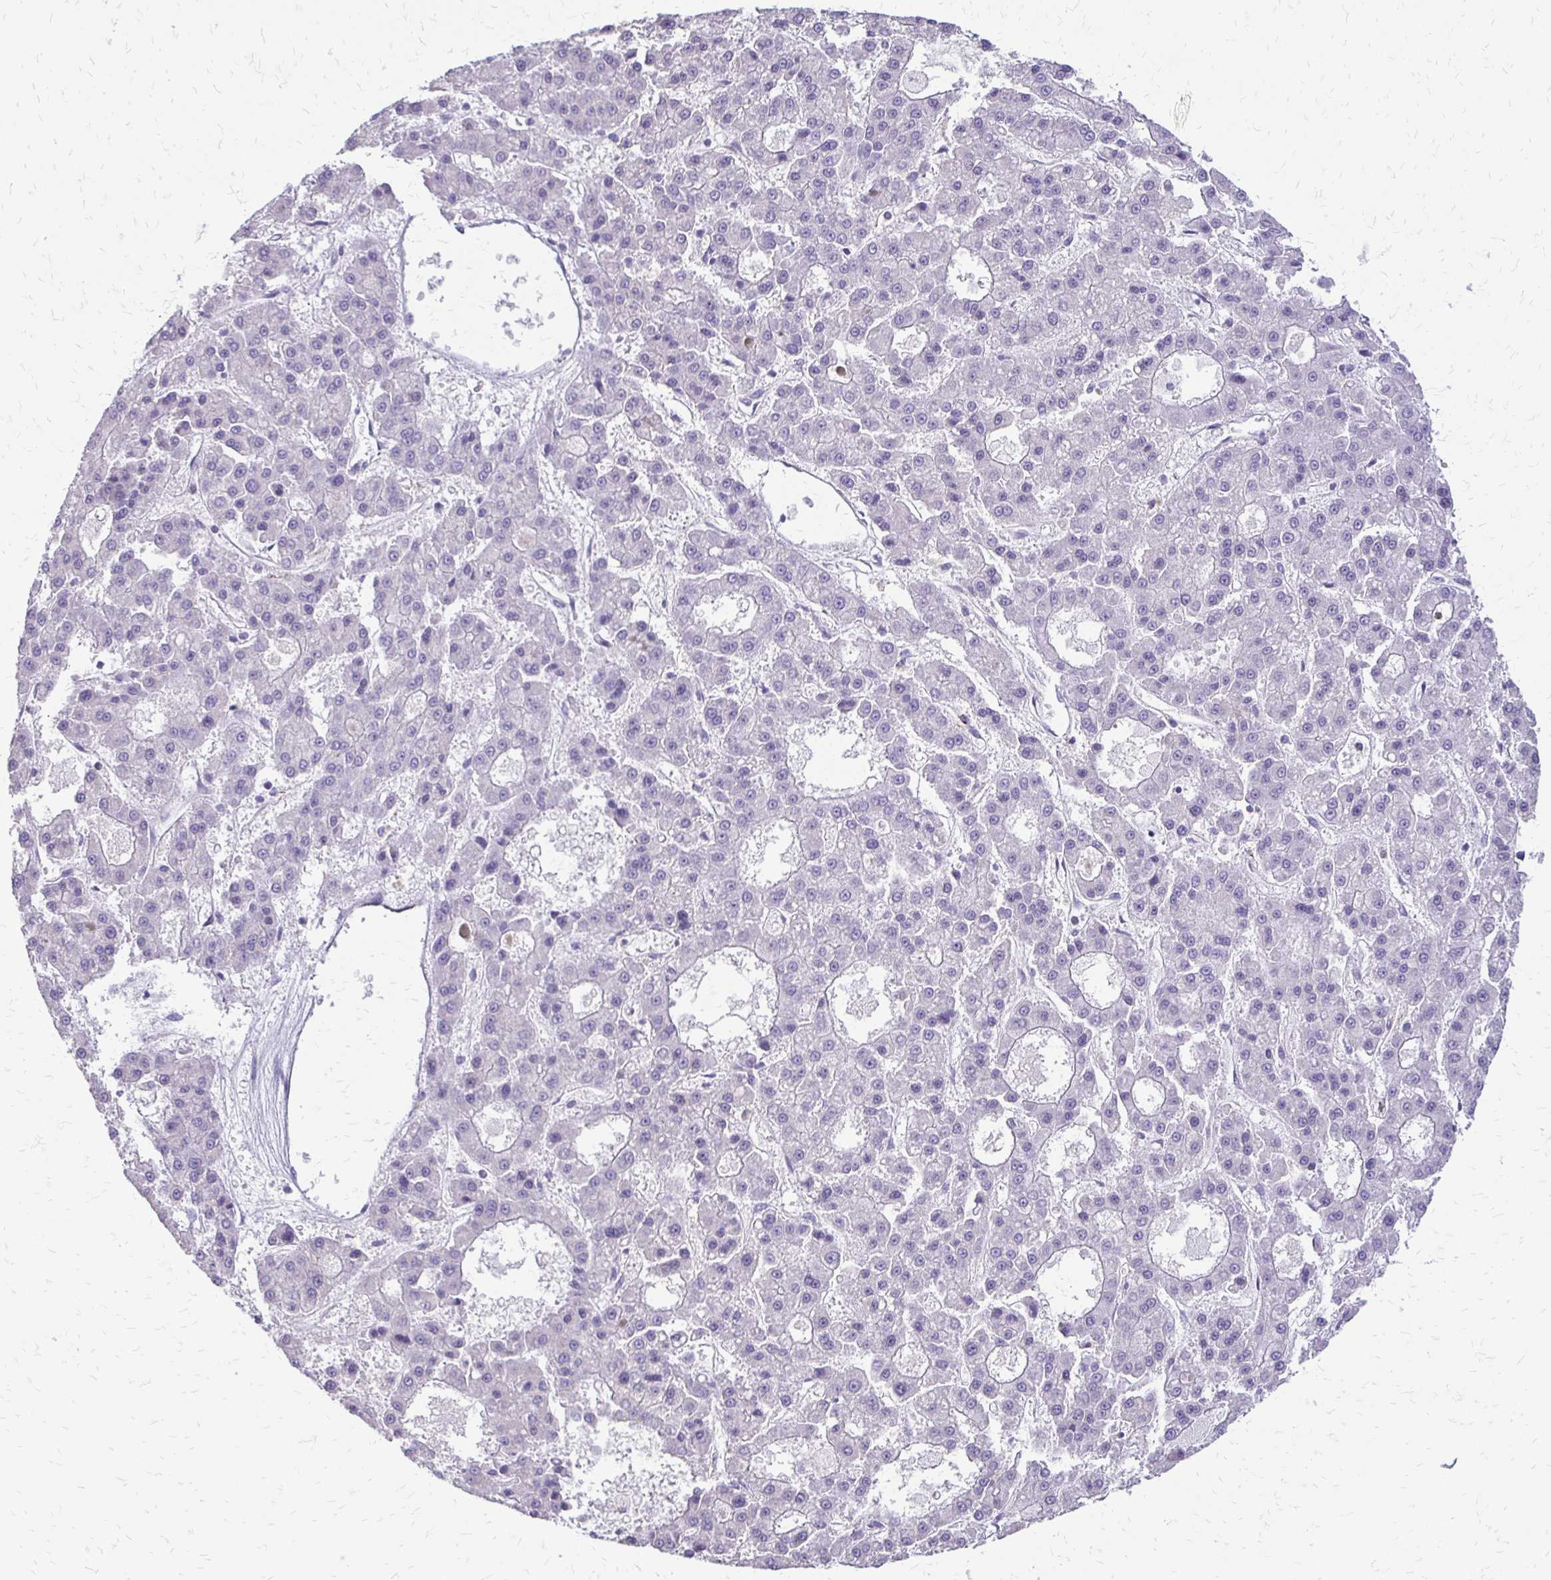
{"staining": {"intensity": "negative", "quantity": "none", "location": "none"}, "tissue": "liver cancer", "cell_type": "Tumor cells", "image_type": "cancer", "snomed": [{"axis": "morphology", "description": "Carcinoma, Hepatocellular, NOS"}, {"axis": "topography", "description": "Liver"}], "caption": "DAB (3,3'-diaminobenzidine) immunohistochemical staining of liver cancer (hepatocellular carcinoma) shows no significant staining in tumor cells. The staining is performed using DAB (3,3'-diaminobenzidine) brown chromogen with nuclei counter-stained in using hematoxylin.", "gene": "ALPG", "patient": {"sex": "male", "age": 70}}